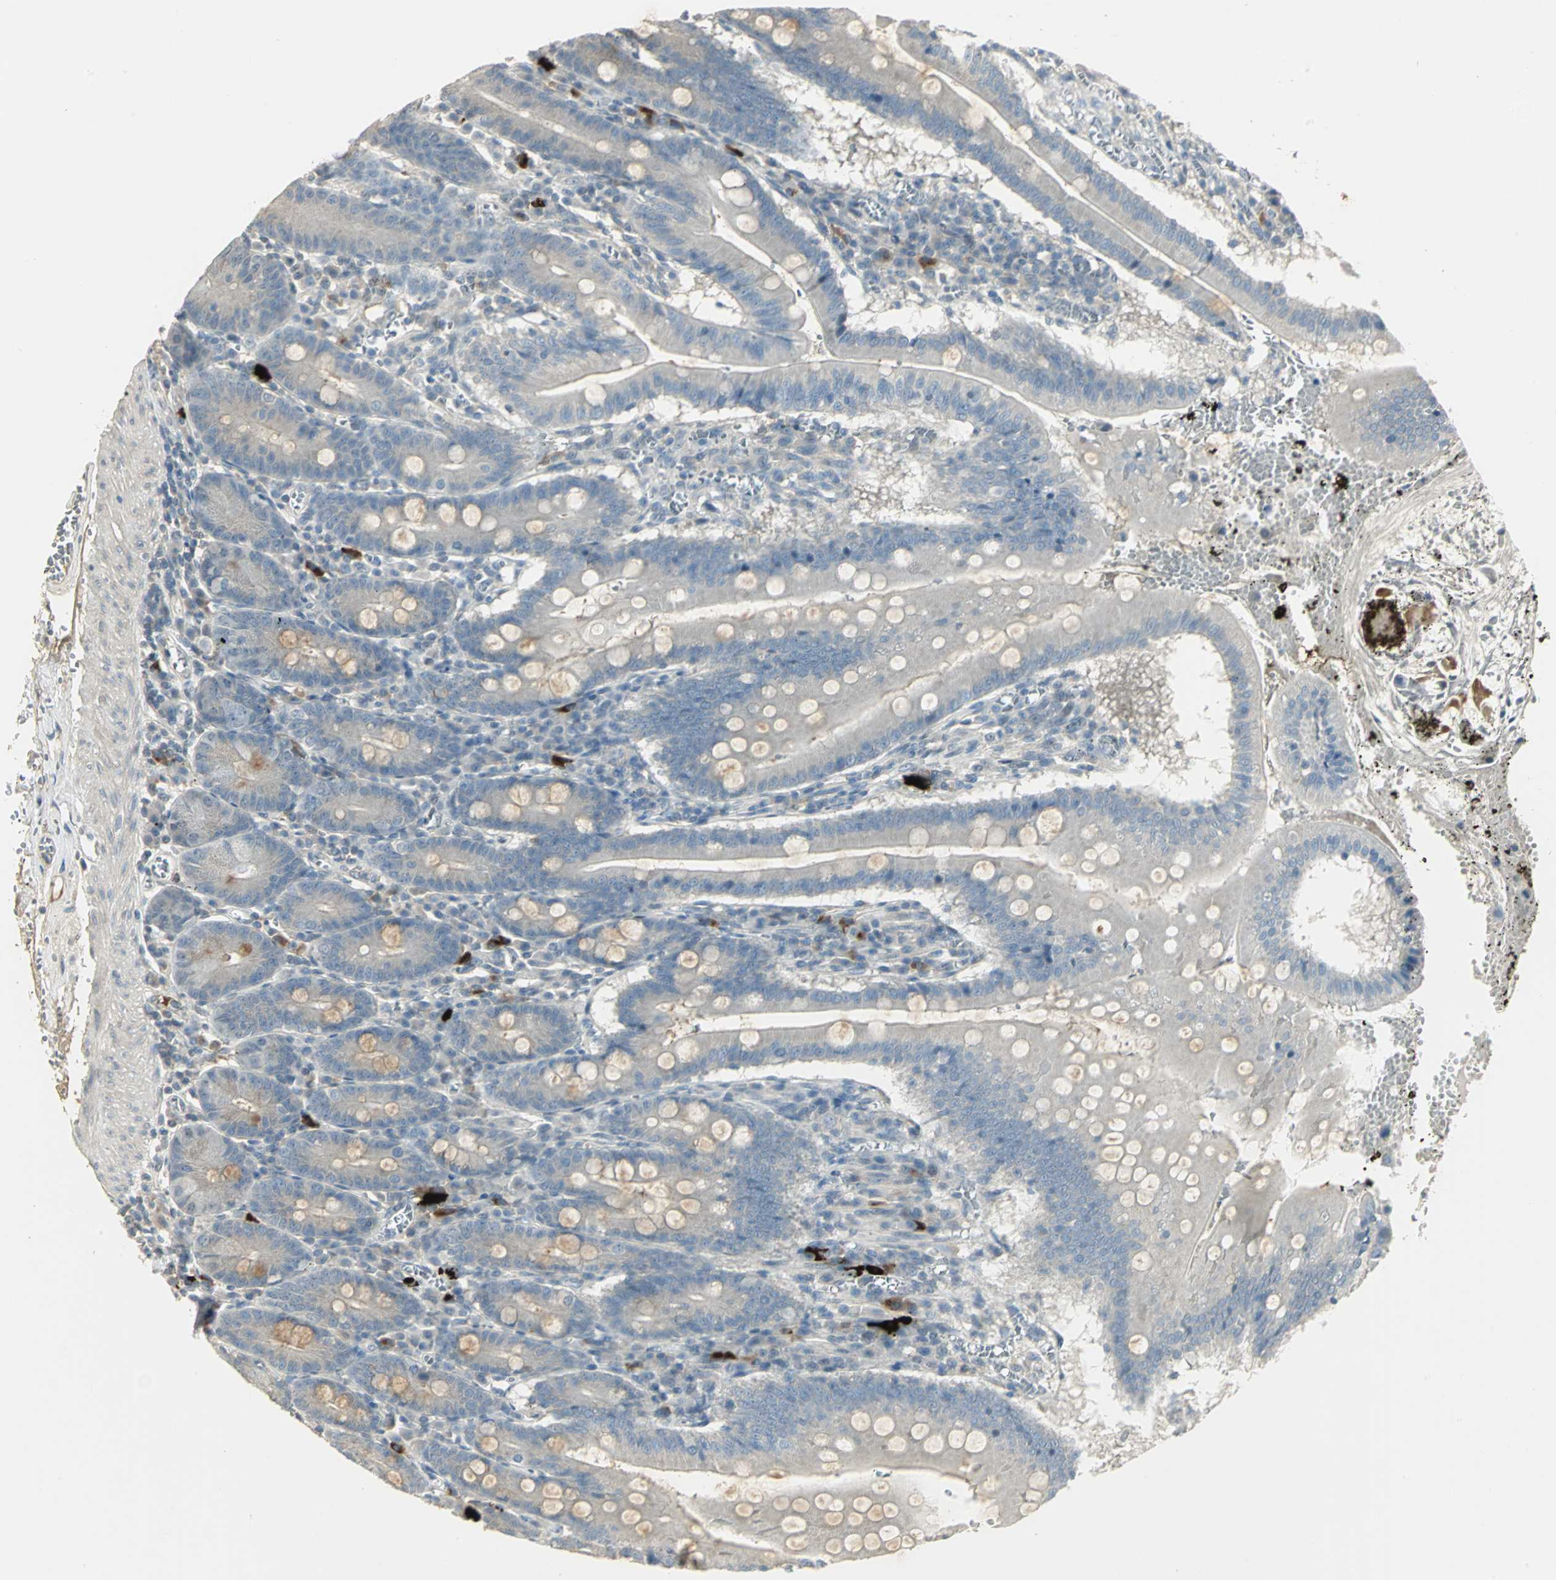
{"staining": {"intensity": "weak", "quantity": "<25%", "location": "cytoplasmic/membranous"}, "tissue": "small intestine", "cell_type": "Glandular cells", "image_type": "normal", "snomed": [{"axis": "morphology", "description": "Normal tissue, NOS"}, {"axis": "topography", "description": "Small intestine"}], "caption": "Image shows no significant protein positivity in glandular cells of benign small intestine. Nuclei are stained in blue.", "gene": "PROC", "patient": {"sex": "male", "age": 71}}